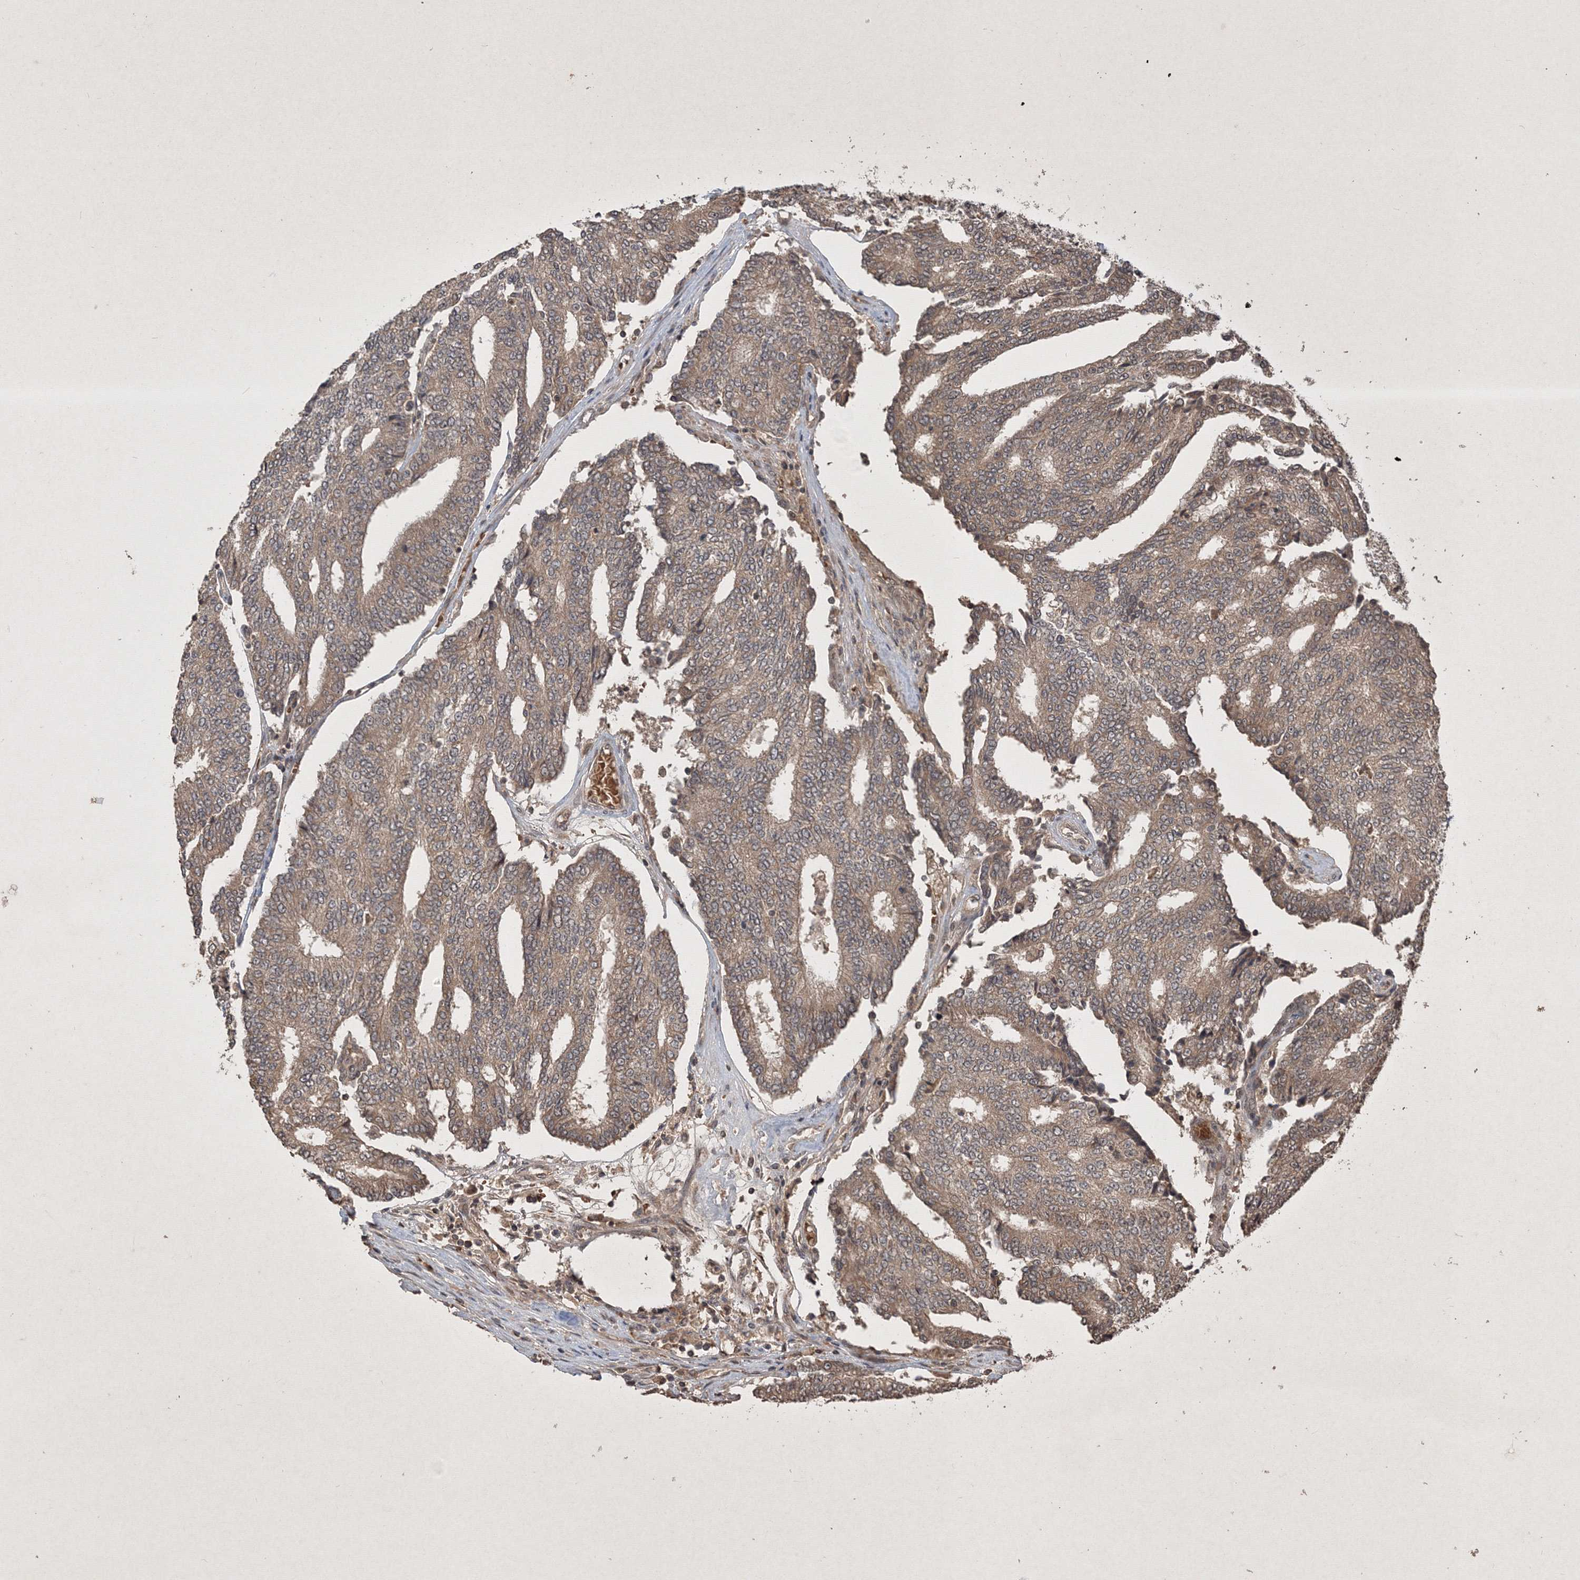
{"staining": {"intensity": "weak", "quantity": ">75%", "location": "cytoplasmic/membranous"}, "tissue": "prostate cancer", "cell_type": "Tumor cells", "image_type": "cancer", "snomed": [{"axis": "morphology", "description": "Normal tissue, NOS"}, {"axis": "morphology", "description": "Adenocarcinoma, High grade"}, {"axis": "topography", "description": "Prostate"}, {"axis": "topography", "description": "Seminal veicle"}], "caption": "Immunohistochemistry image of neoplastic tissue: human prostate cancer stained using immunohistochemistry (IHC) demonstrates low levels of weak protein expression localized specifically in the cytoplasmic/membranous of tumor cells, appearing as a cytoplasmic/membranous brown color.", "gene": "PELI3", "patient": {"sex": "male", "age": 55}}